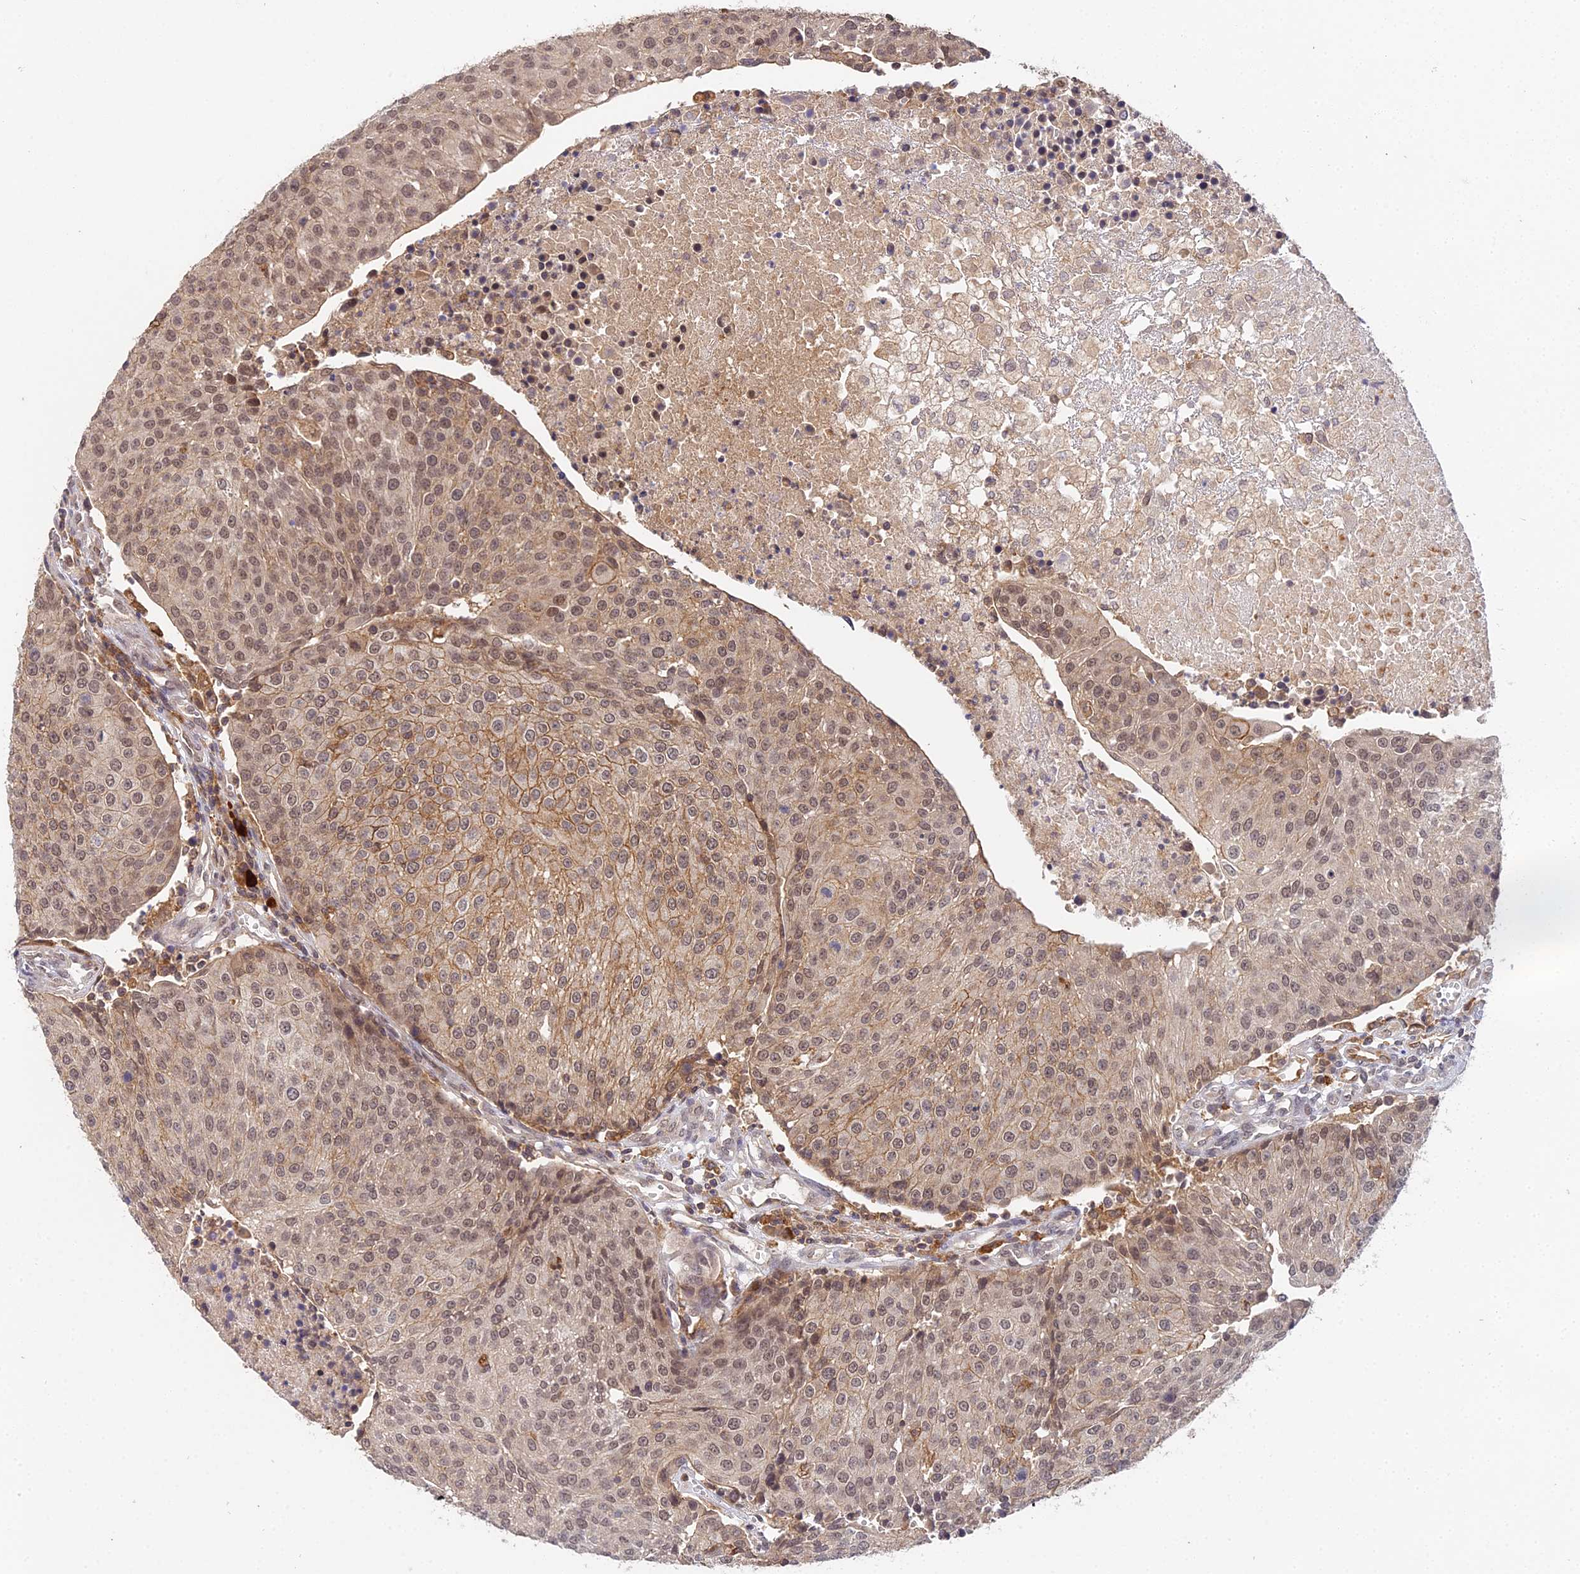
{"staining": {"intensity": "moderate", "quantity": ">75%", "location": "cytoplasmic/membranous,nuclear"}, "tissue": "urothelial cancer", "cell_type": "Tumor cells", "image_type": "cancer", "snomed": [{"axis": "morphology", "description": "Urothelial carcinoma, High grade"}, {"axis": "topography", "description": "Urinary bladder"}], "caption": "Human urothelial cancer stained with a brown dye exhibits moderate cytoplasmic/membranous and nuclear positive positivity in about >75% of tumor cells.", "gene": "TPRX1", "patient": {"sex": "female", "age": 85}}